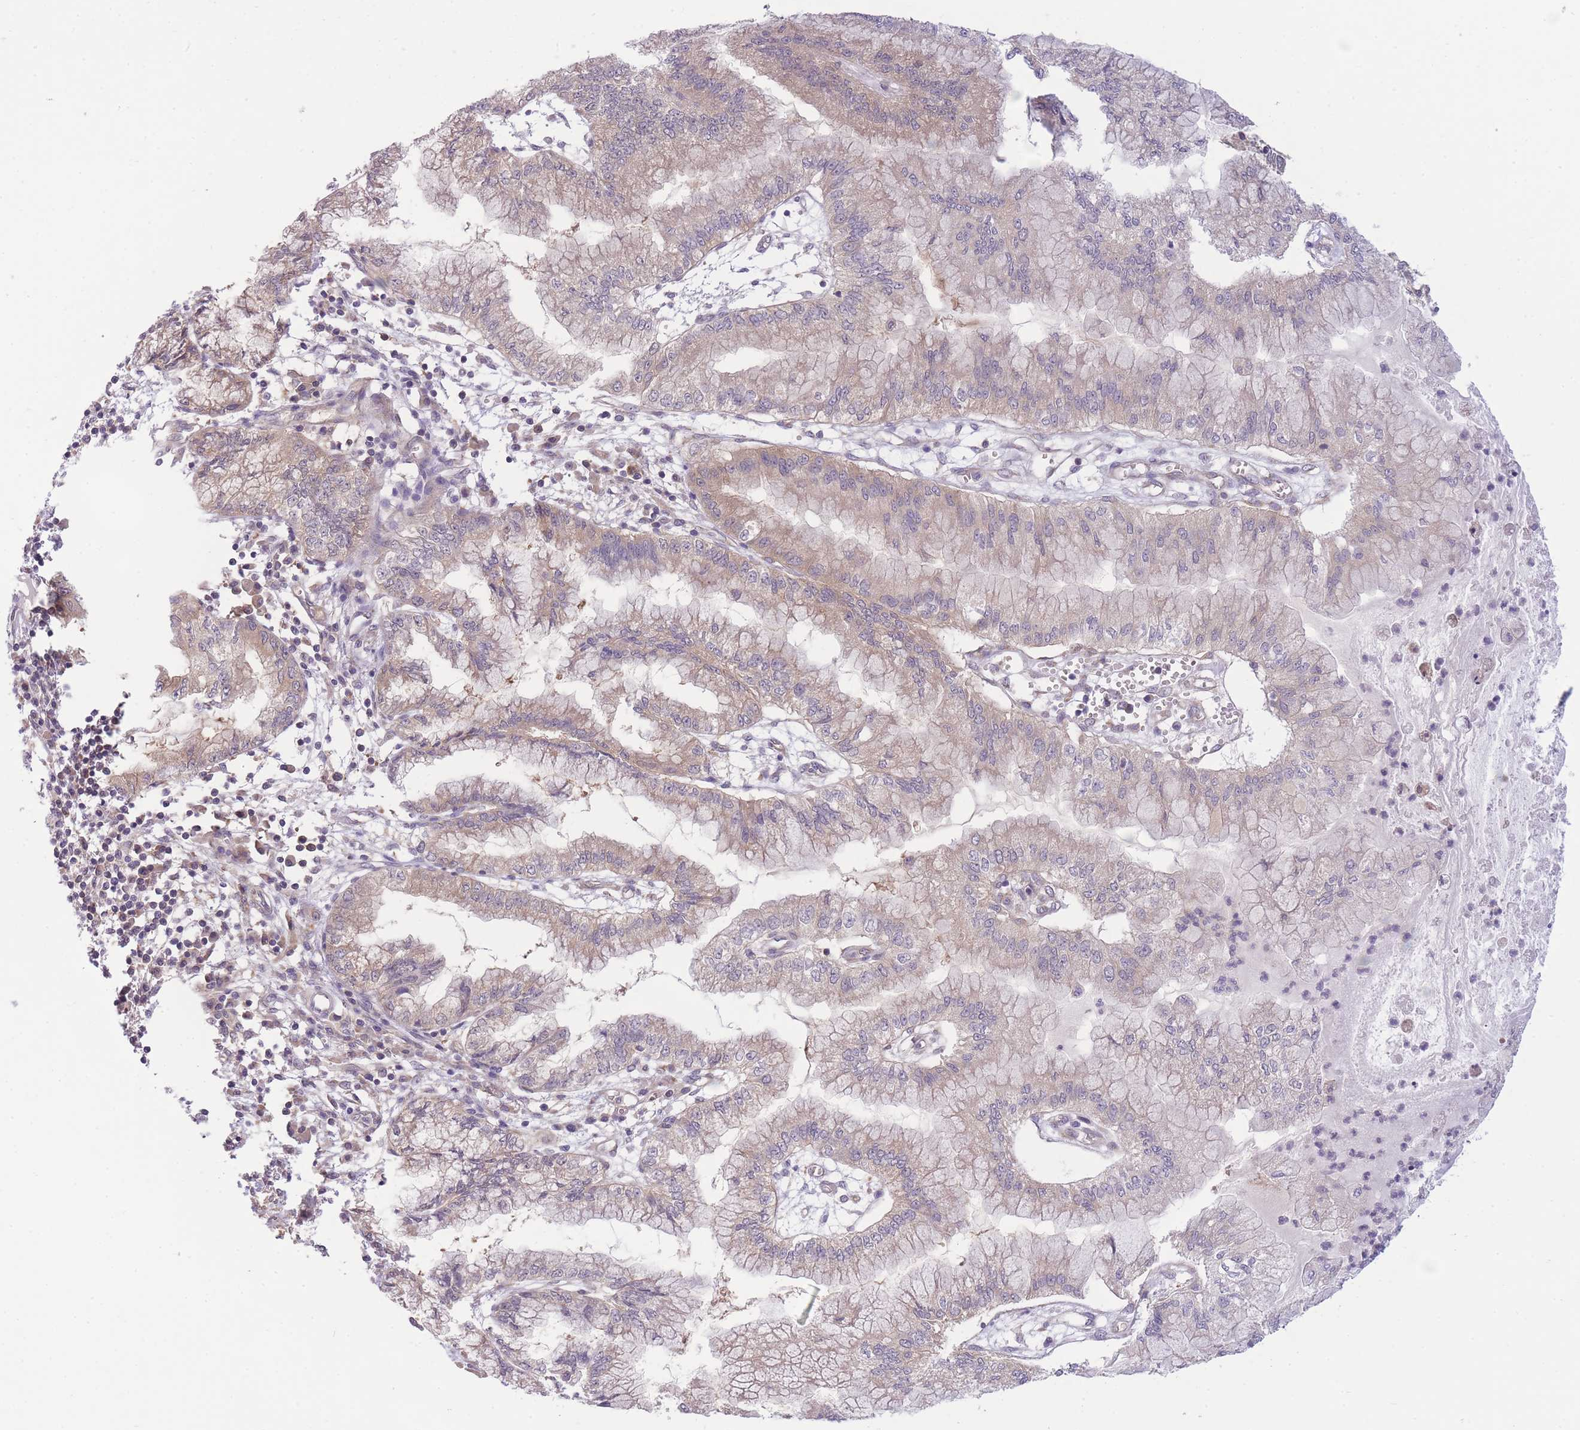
{"staining": {"intensity": "weak", "quantity": "25%-75%", "location": "cytoplasmic/membranous"}, "tissue": "pancreatic cancer", "cell_type": "Tumor cells", "image_type": "cancer", "snomed": [{"axis": "morphology", "description": "Adenocarcinoma, NOS"}, {"axis": "topography", "description": "Pancreas"}], "caption": "There is low levels of weak cytoplasmic/membranous staining in tumor cells of pancreatic adenocarcinoma, as demonstrated by immunohistochemical staining (brown color).", "gene": "PFDN6", "patient": {"sex": "male", "age": 73}}